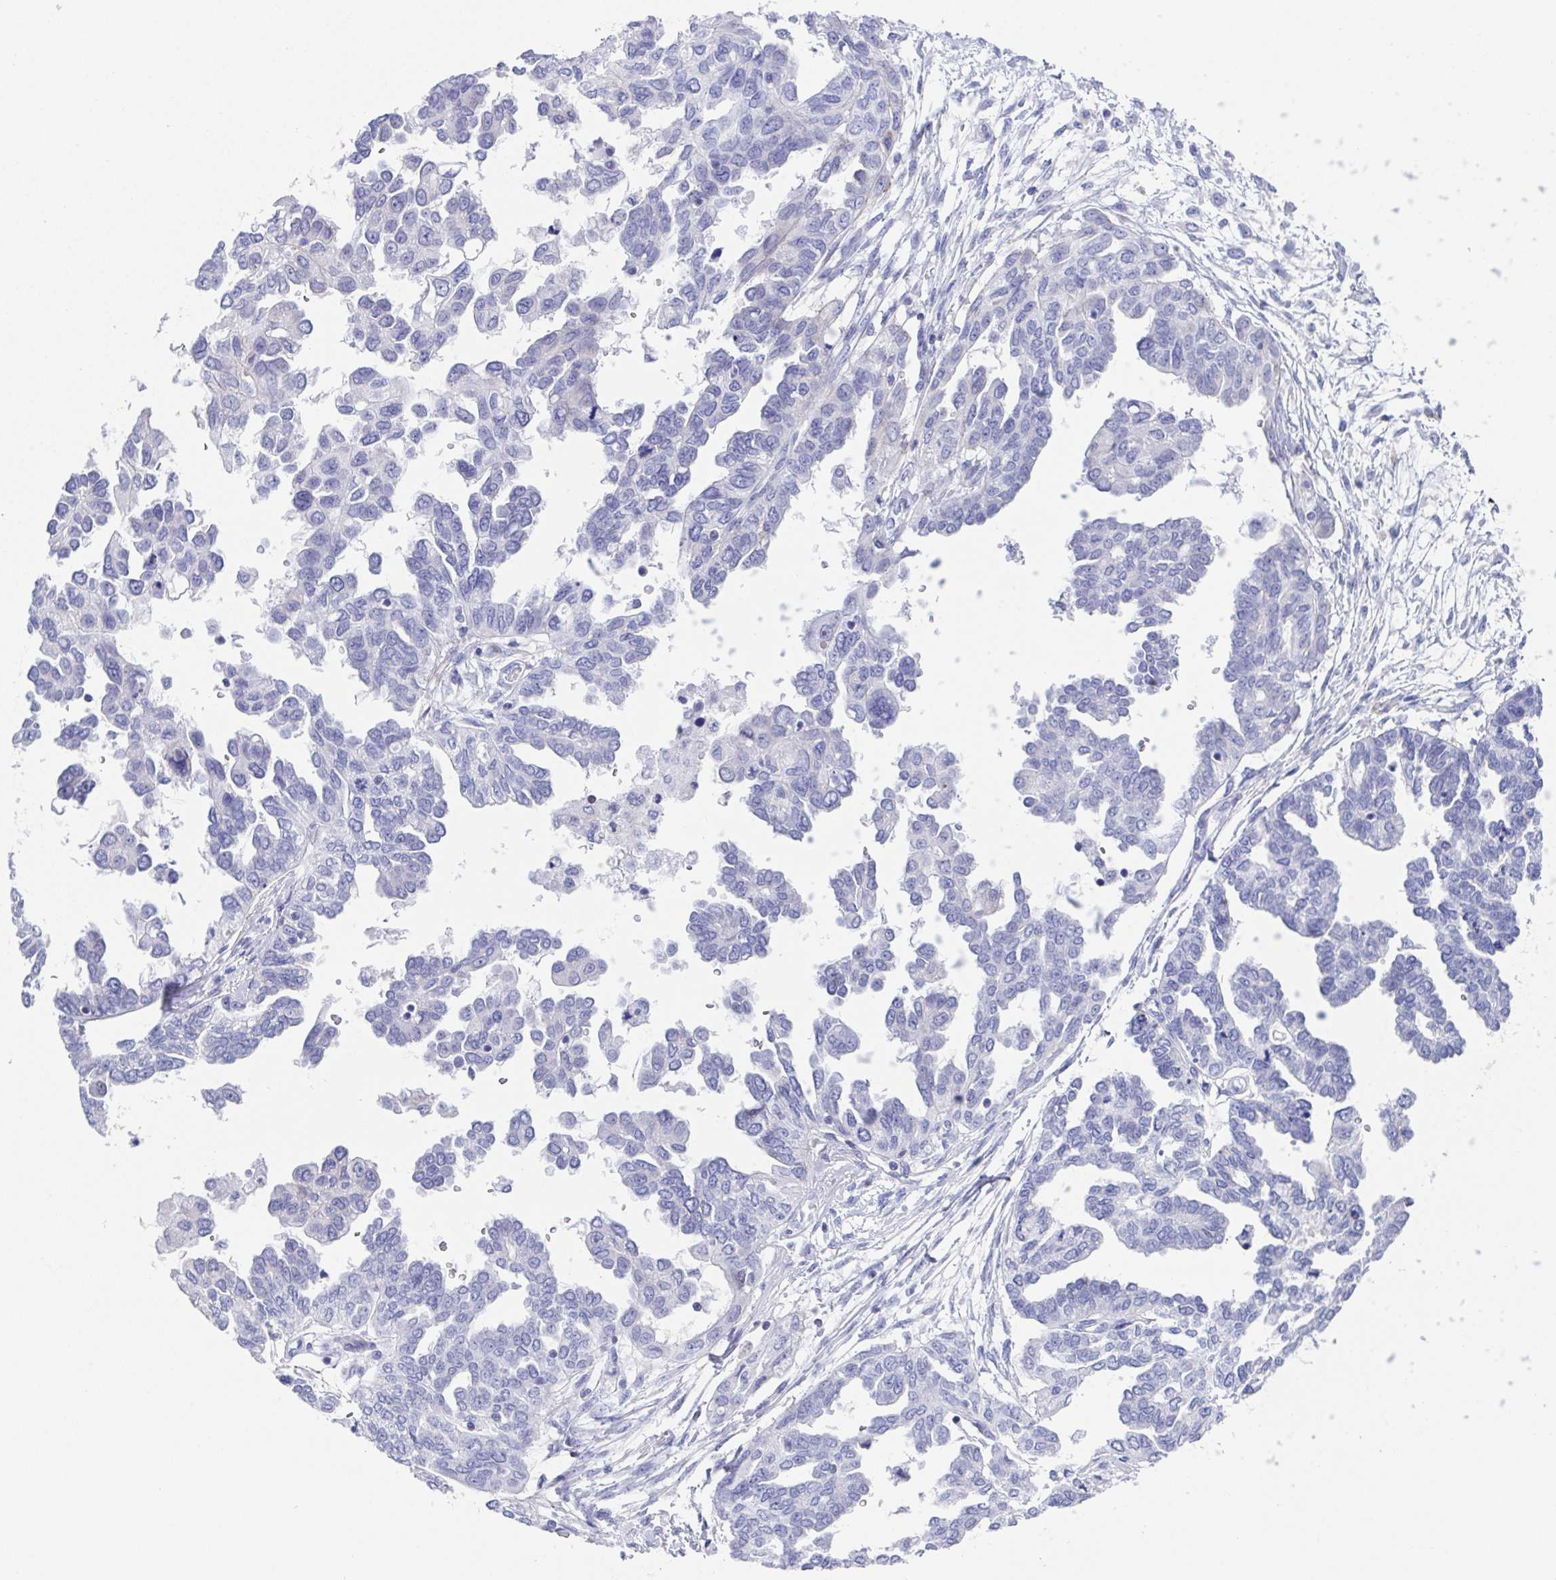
{"staining": {"intensity": "negative", "quantity": "none", "location": "none"}, "tissue": "ovarian cancer", "cell_type": "Tumor cells", "image_type": "cancer", "snomed": [{"axis": "morphology", "description": "Cystadenocarcinoma, serous, NOS"}, {"axis": "topography", "description": "Ovary"}], "caption": "Immunohistochemical staining of ovarian cancer demonstrates no significant positivity in tumor cells.", "gene": "PBOV1", "patient": {"sex": "female", "age": 53}}